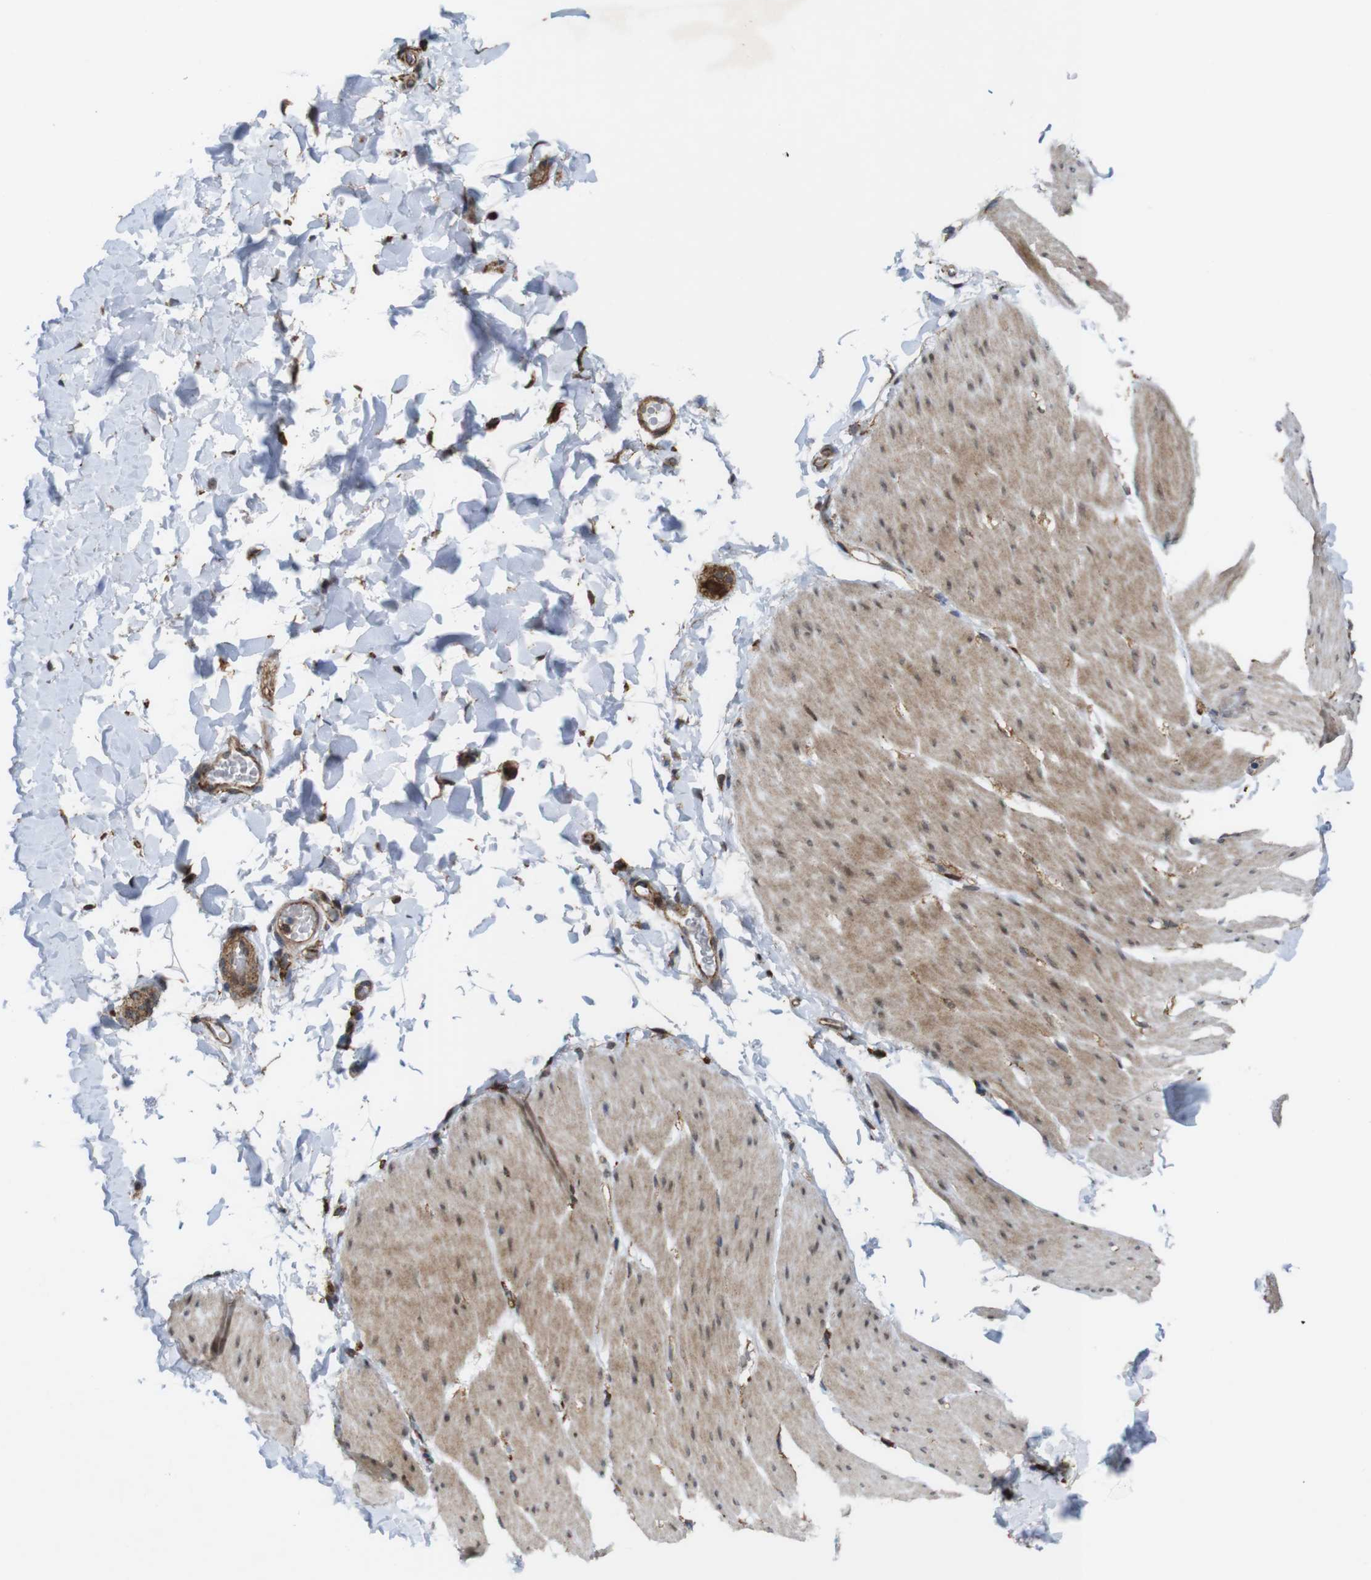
{"staining": {"intensity": "weak", "quantity": ">75%", "location": "cytoplasmic/membranous,nuclear"}, "tissue": "smooth muscle", "cell_type": "Smooth muscle cells", "image_type": "normal", "snomed": [{"axis": "morphology", "description": "Normal tissue, NOS"}, {"axis": "topography", "description": "Smooth muscle"}, {"axis": "topography", "description": "Colon"}], "caption": "An IHC micrograph of unremarkable tissue is shown. Protein staining in brown shows weak cytoplasmic/membranous,nuclear positivity in smooth muscle within smooth muscle cells.", "gene": "PTGER4", "patient": {"sex": "male", "age": 67}}